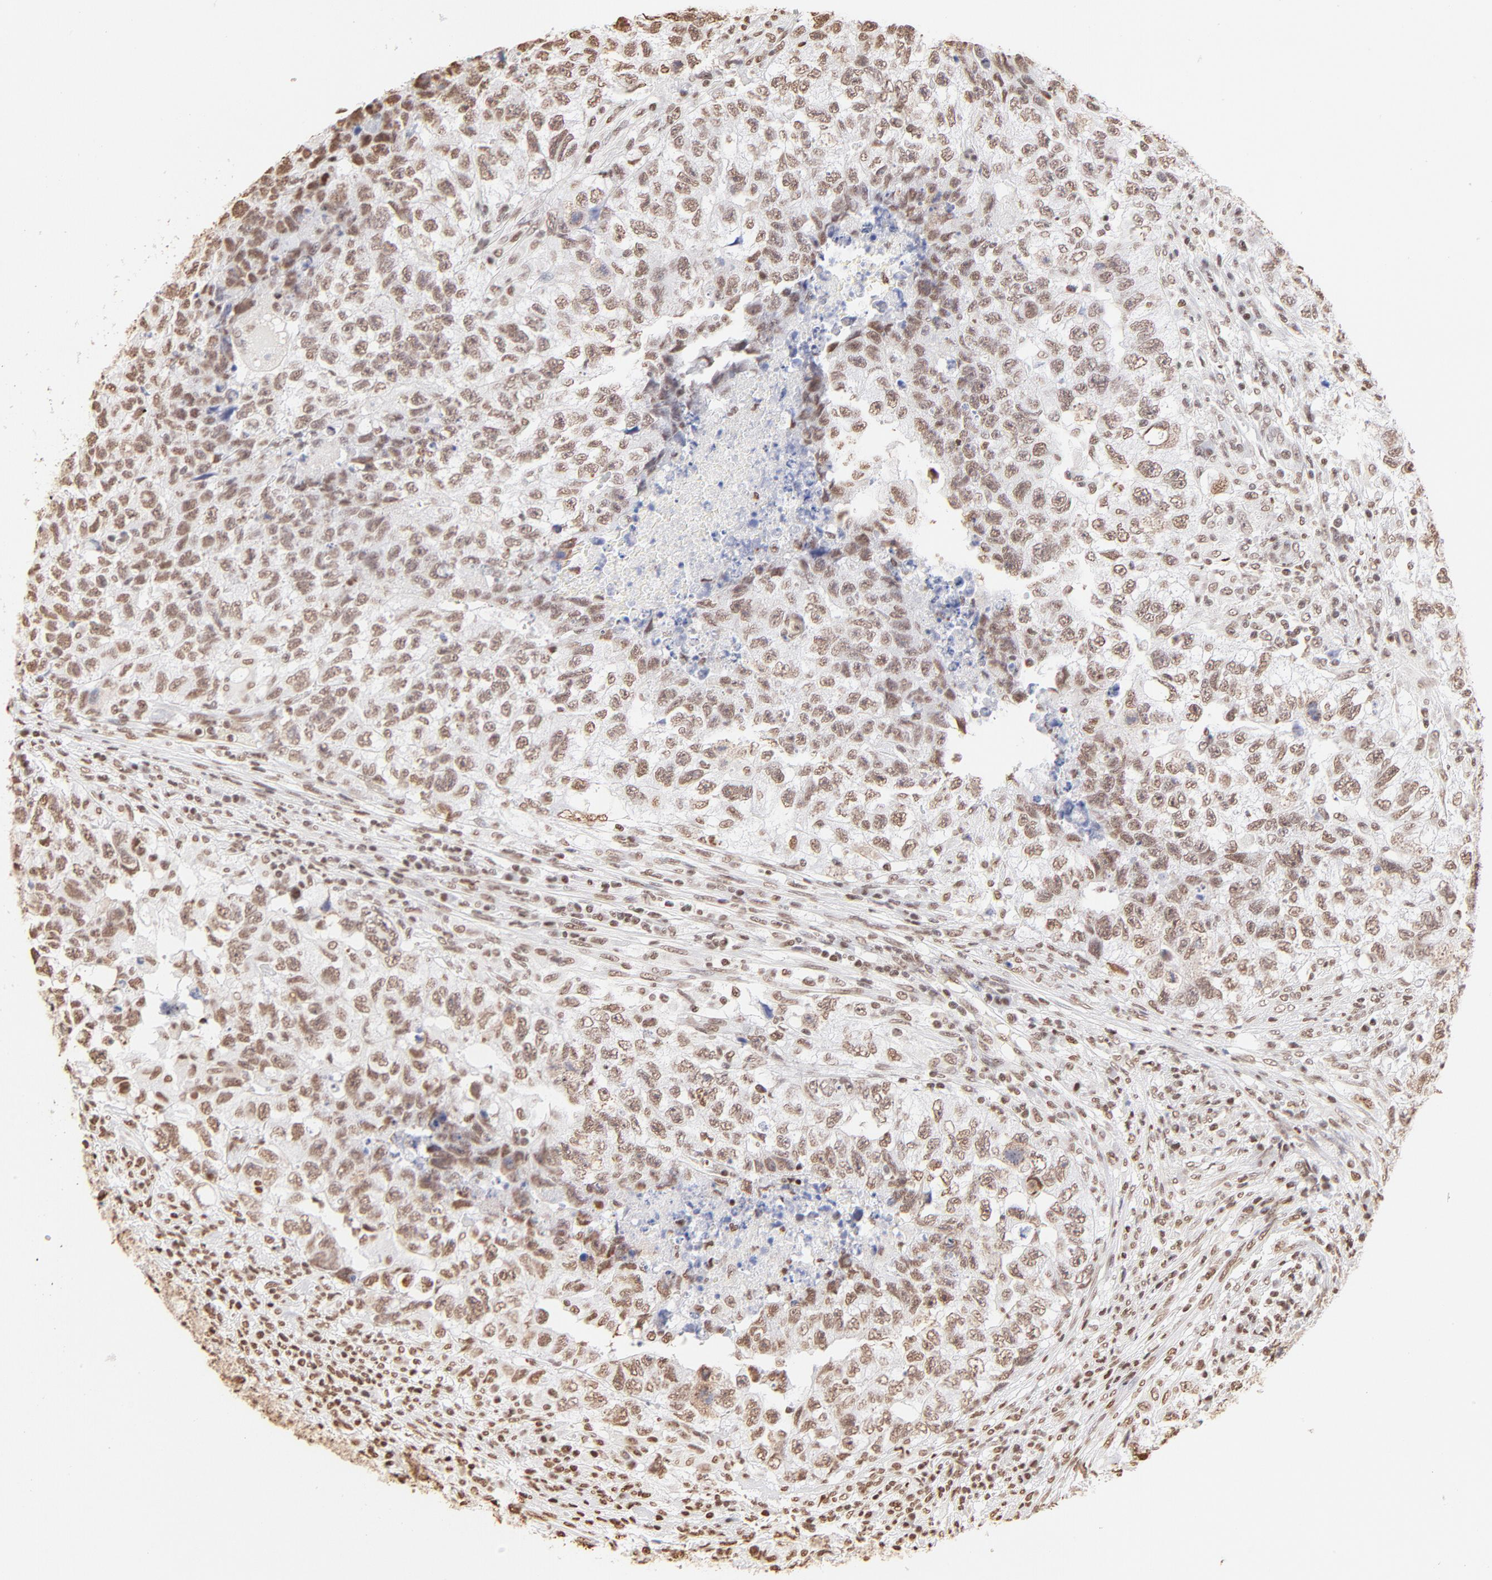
{"staining": {"intensity": "moderate", "quantity": ">75%", "location": "nuclear"}, "tissue": "testis cancer", "cell_type": "Tumor cells", "image_type": "cancer", "snomed": [{"axis": "morphology", "description": "Carcinoma, Embryonal, NOS"}, {"axis": "topography", "description": "Testis"}], "caption": "Immunohistochemical staining of human testis cancer exhibits medium levels of moderate nuclear protein positivity in about >75% of tumor cells.", "gene": "ZNF540", "patient": {"sex": "male", "age": 21}}